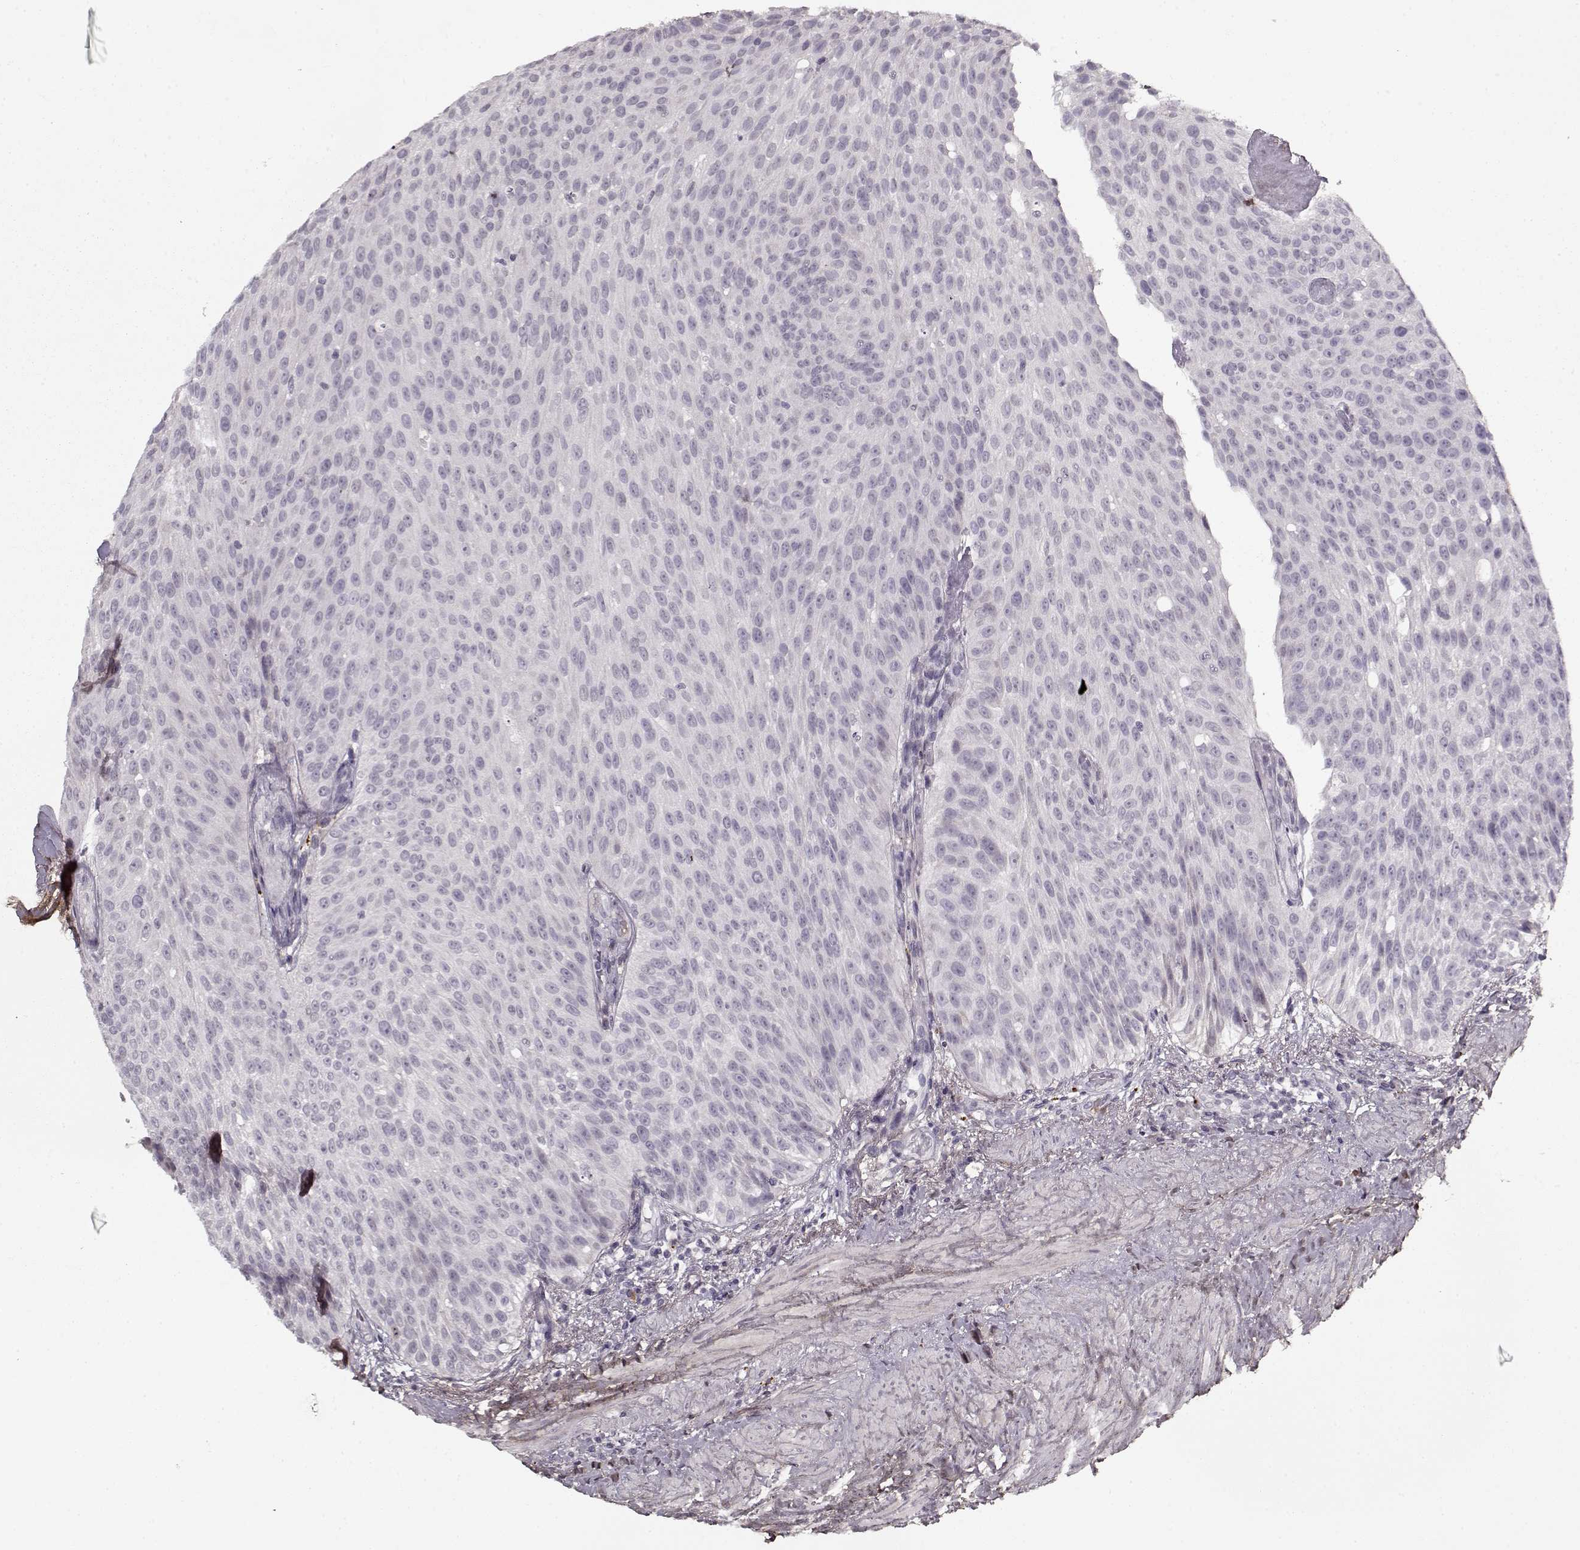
{"staining": {"intensity": "negative", "quantity": "none", "location": "none"}, "tissue": "urothelial cancer", "cell_type": "Tumor cells", "image_type": "cancer", "snomed": [{"axis": "morphology", "description": "Urothelial carcinoma, Low grade"}, {"axis": "topography", "description": "Urinary bladder"}], "caption": "The IHC image has no significant expression in tumor cells of low-grade urothelial carcinoma tissue.", "gene": "LUM", "patient": {"sex": "male", "age": 78}}